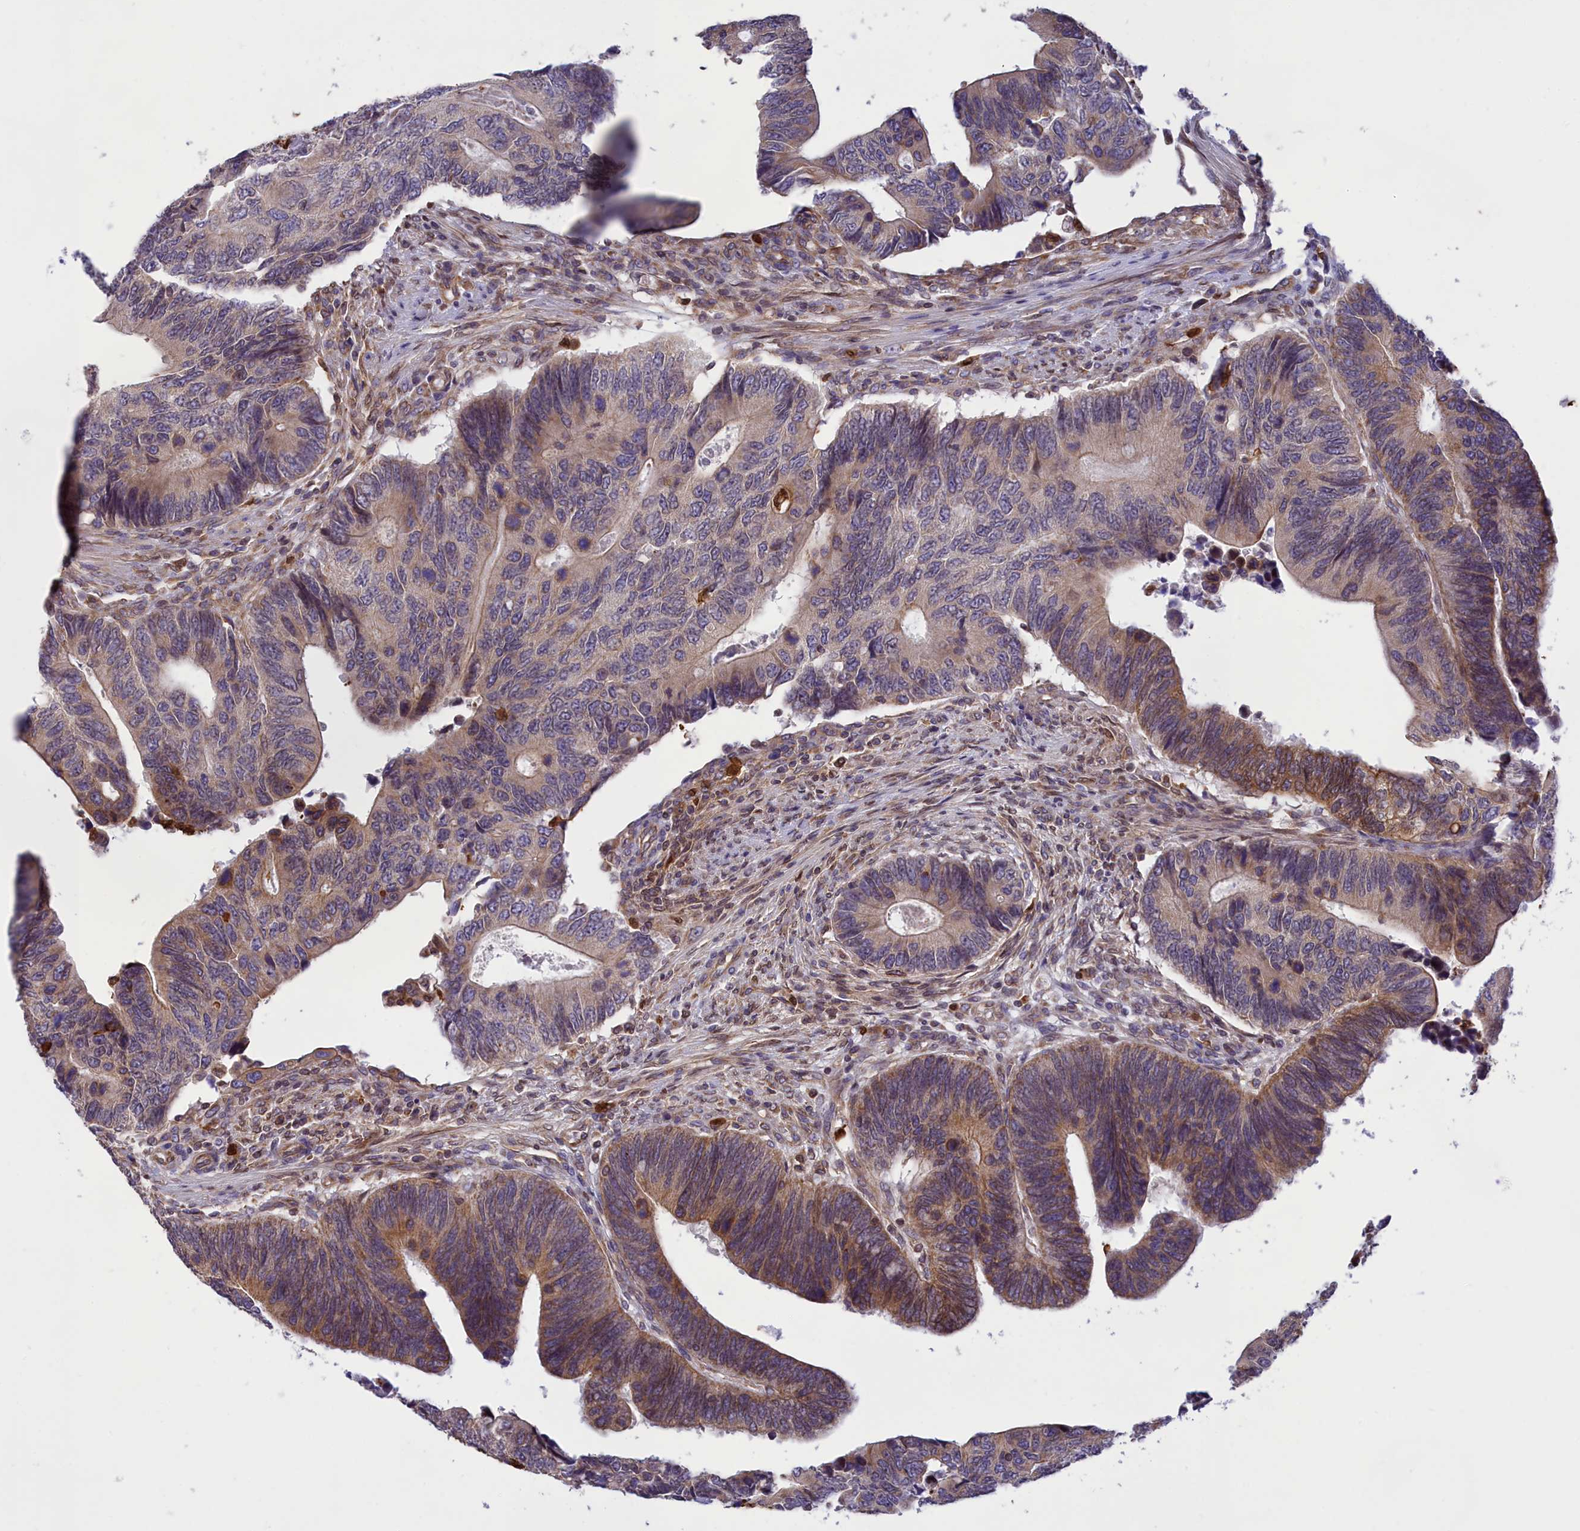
{"staining": {"intensity": "moderate", "quantity": "25%-75%", "location": "cytoplasmic/membranous"}, "tissue": "colorectal cancer", "cell_type": "Tumor cells", "image_type": "cancer", "snomed": [{"axis": "morphology", "description": "Adenocarcinoma, NOS"}, {"axis": "topography", "description": "Colon"}], "caption": "Colorectal cancer stained with DAB IHC reveals medium levels of moderate cytoplasmic/membranous staining in approximately 25%-75% of tumor cells.", "gene": "PKHD1L1", "patient": {"sex": "male", "age": 87}}